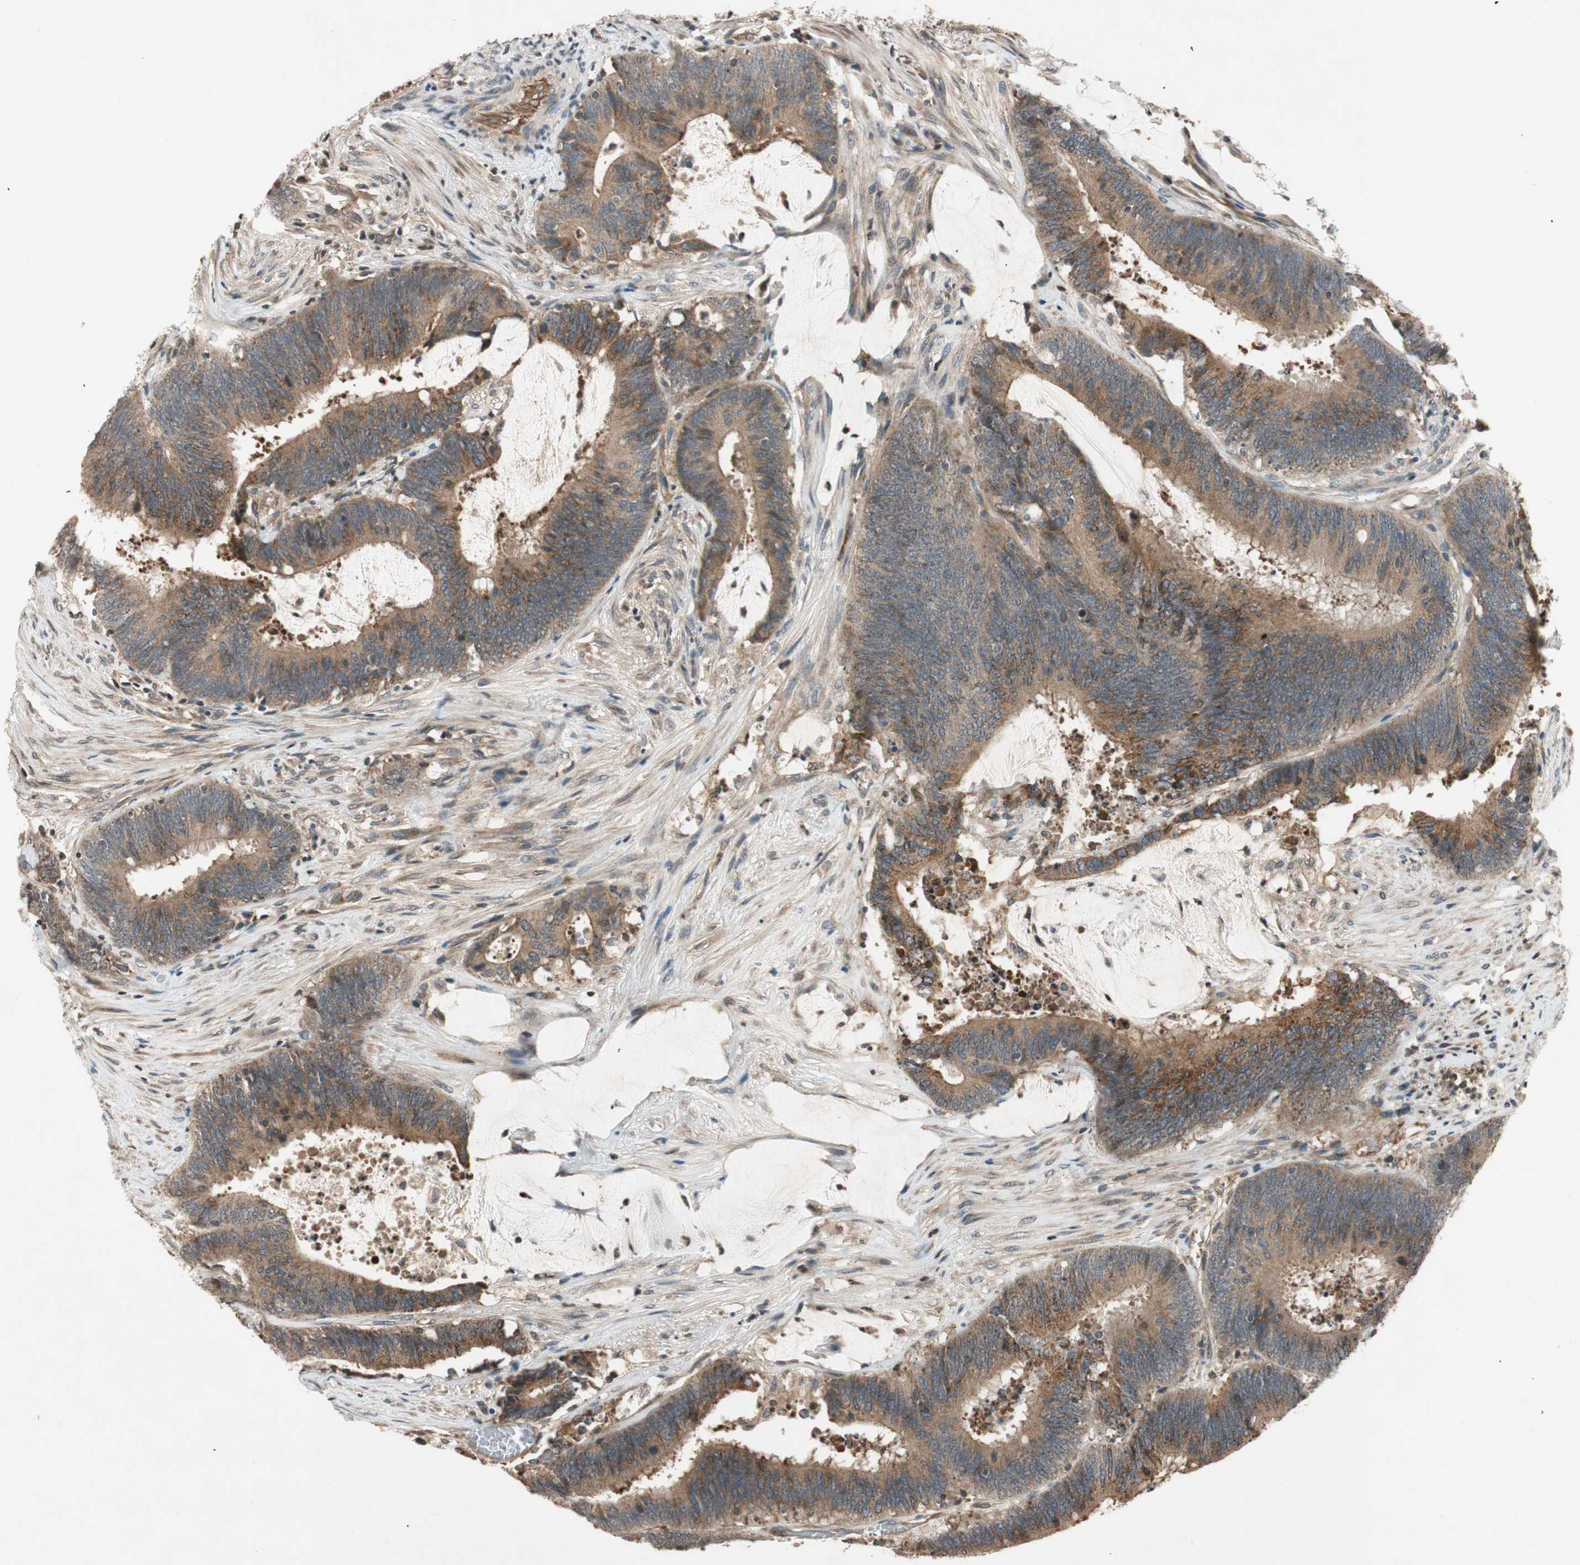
{"staining": {"intensity": "moderate", "quantity": ">75%", "location": "cytoplasmic/membranous"}, "tissue": "colorectal cancer", "cell_type": "Tumor cells", "image_type": "cancer", "snomed": [{"axis": "morphology", "description": "Adenocarcinoma, NOS"}, {"axis": "topography", "description": "Rectum"}], "caption": "Protein expression analysis of adenocarcinoma (colorectal) demonstrates moderate cytoplasmic/membranous expression in about >75% of tumor cells.", "gene": "GCLM", "patient": {"sex": "female", "age": 66}}